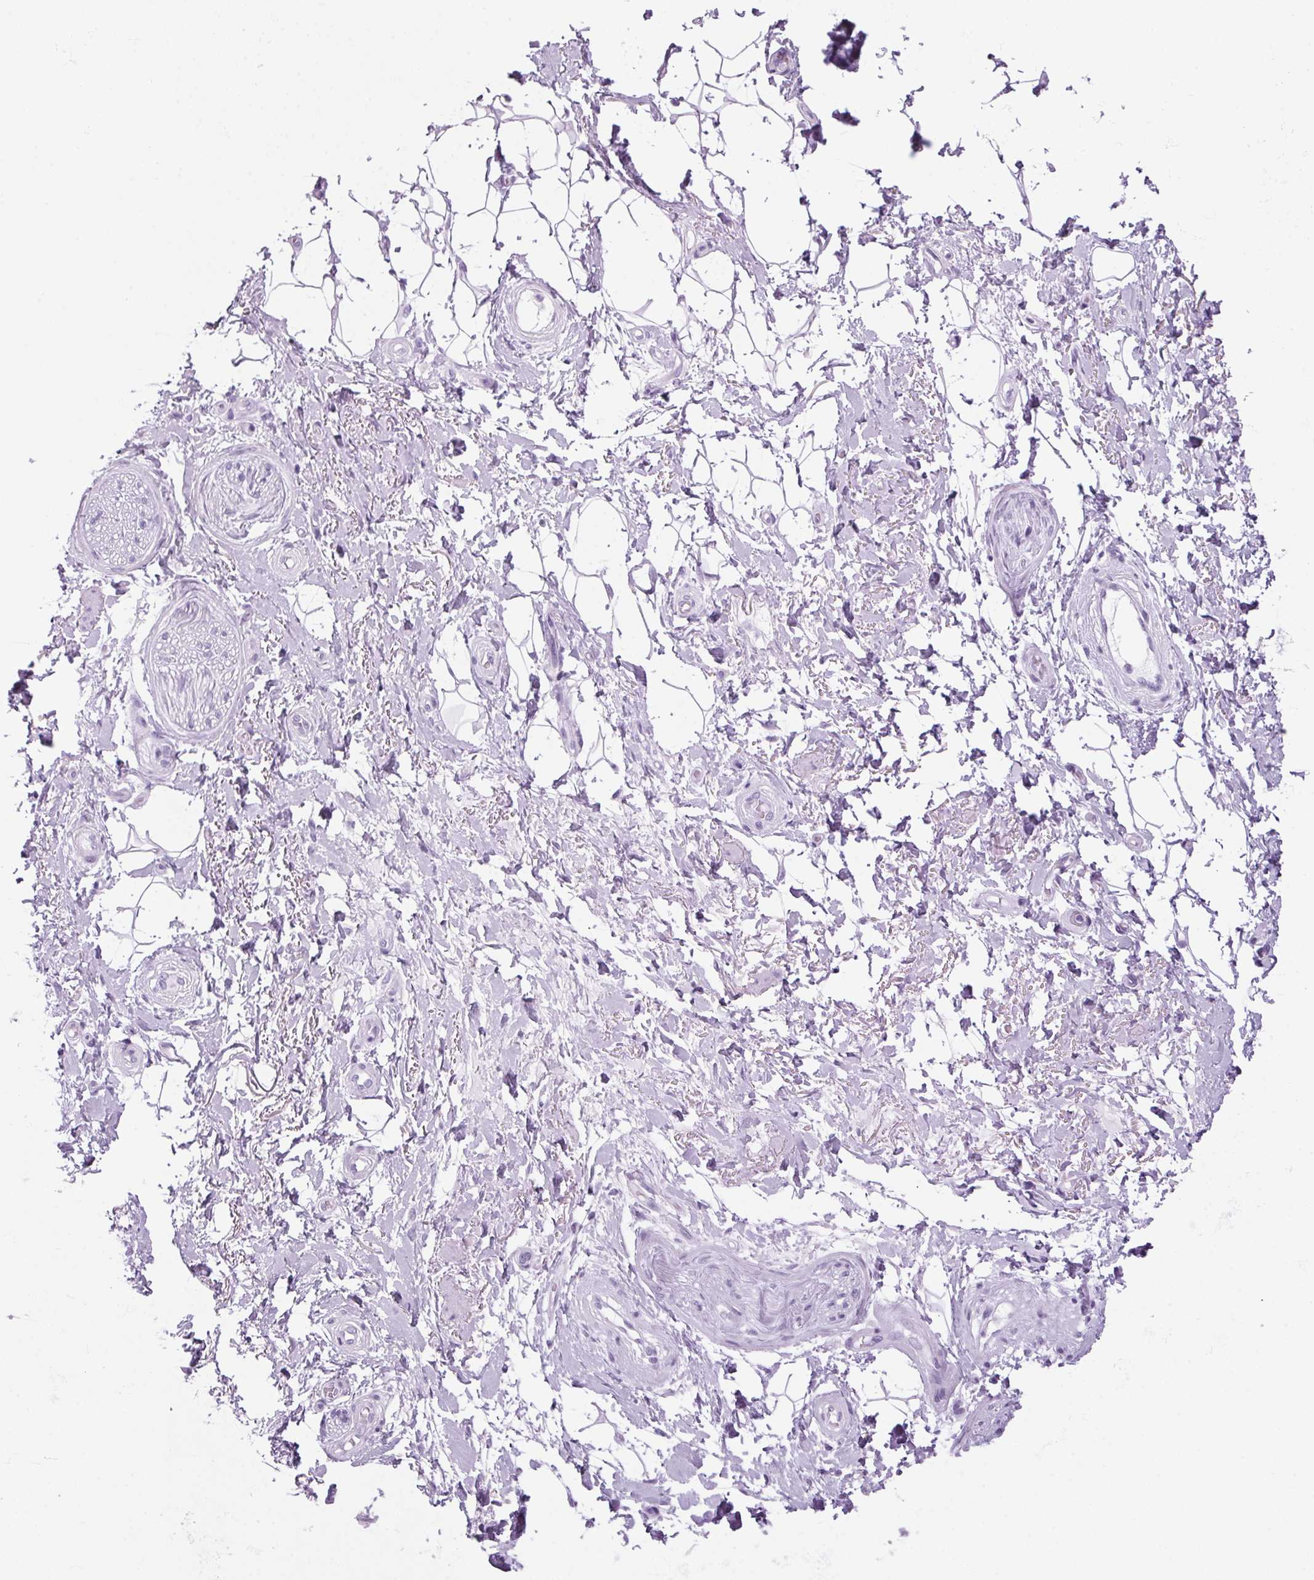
{"staining": {"intensity": "negative", "quantity": "none", "location": "none"}, "tissue": "adipose tissue", "cell_type": "Adipocytes", "image_type": "normal", "snomed": [{"axis": "morphology", "description": "Normal tissue, NOS"}, {"axis": "topography", "description": "Anal"}, {"axis": "topography", "description": "Peripheral nerve tissue"}], "caption": "Adipocytes show no significant protein expression in benign adipose tissue.", "gene": "PPP1R1A", "patient": {"sex": "male", "age": 53}}